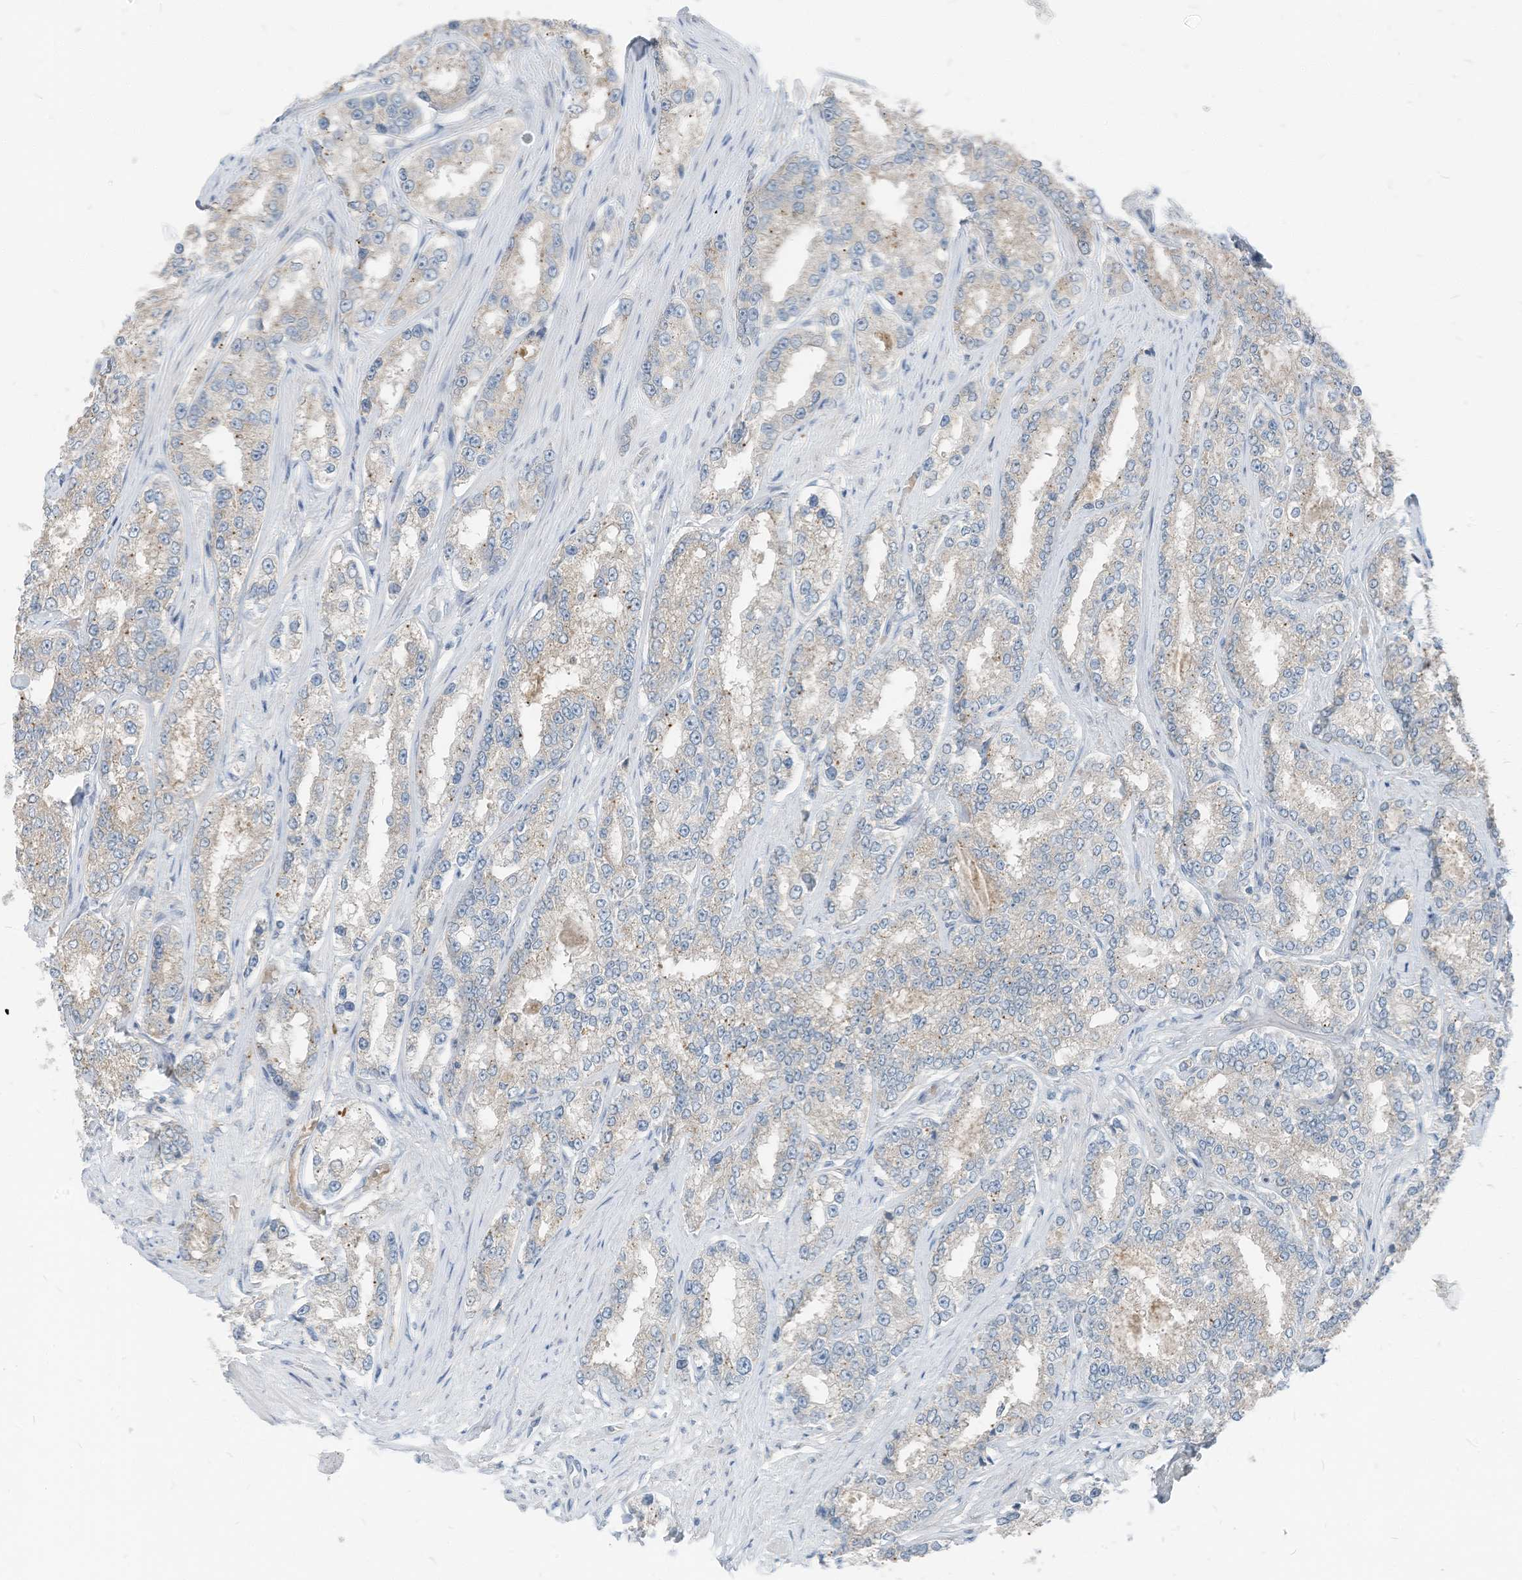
{"staining": {"intensity": "negative", "quantity": "none", "location": "none"}, "tissue": "prostate cancer", "cell_type": "Tumor cells", "image_type": "cancer", "snomed": [{"axis": "morphology", "description": "Normal tissue, NOS"}, {"axis": "morphology", "description": "Adenocarcinoma, High grade"}, {"axis": "topography", "description": "Prostate"}], "caption": "Protein analysis of prostate cancer (adenocarcinoma (high-grade)) reveals no significant staining in tumor cells. (Immunohistochemistry, brightfield microscopy, high magnification).", "gene": "CHMP2B", "patient": {"sex": "male", "age": 83}}